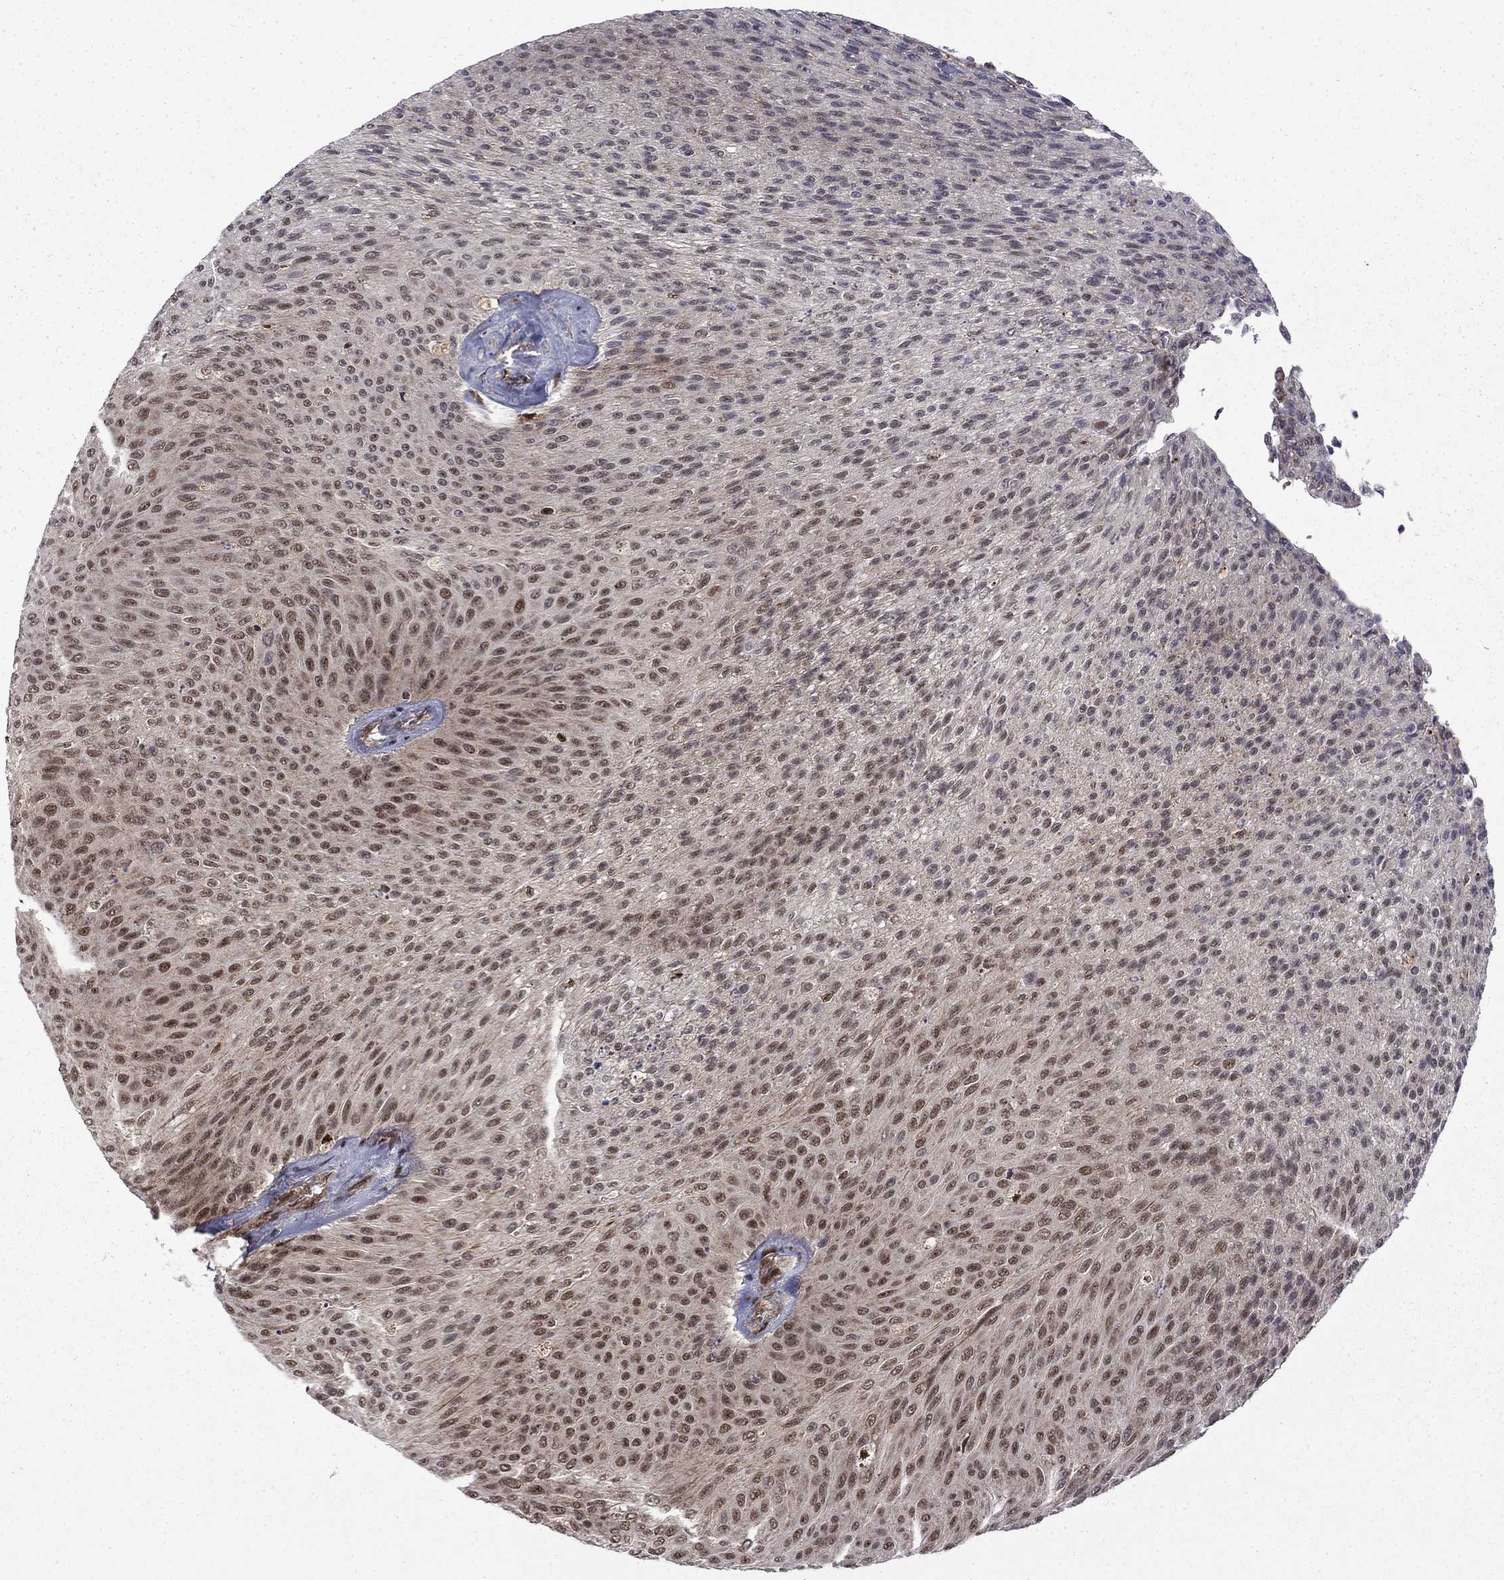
{"staining": {"intensity": "moderate", "quantity": "<25%", "location": "nuclear"}, "tissue": "urothelial cancer", "cell_type": "Tumor cells", "image_type": "cancer", "snomed": [{"axis": "morphology", "description": "Urothelial carcinoma, Low grade"}, {"axis": "topography", "description": "Ureter, NOS"}, {"axis": "topography", "description": "Urinary bladder"}], "caption": "Protein analysis of low-grade urothelial carcinoma tissue demonstrates moderate nuclear expression in approximately <25% of tumor cells. Using DAB (brown) and hematoxylin (blue) stains, captured at high magnification using brightfield microscopy.", "gene": "KPNA3", "patient": {"sex": "male", "age": 78}}